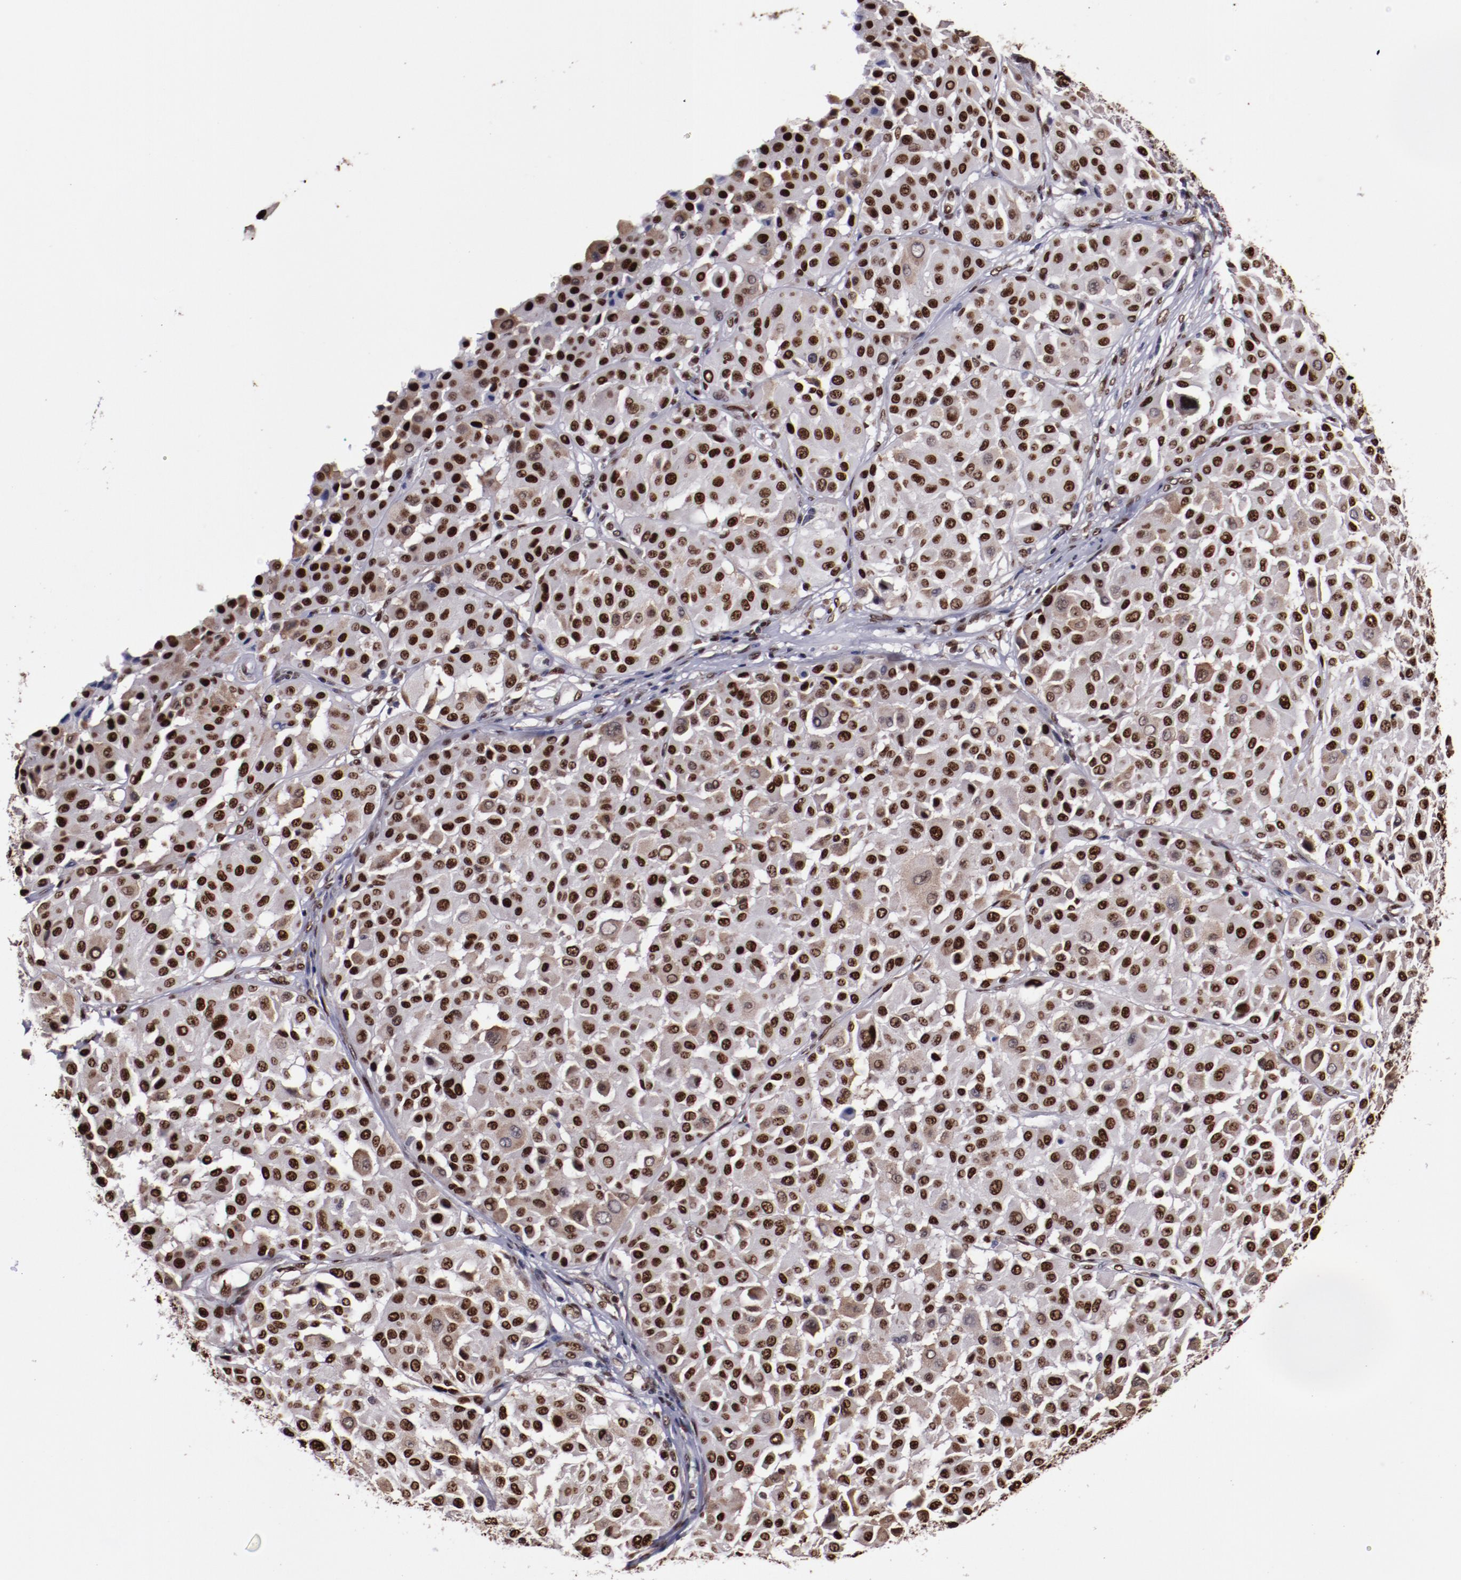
{"staining": {"intensity": "moderate", "quantity": ">75%", "location": "nuclear"}, "tissue": "melanoma", "cell_type": "Tumor cells", "image_type": "cancer", "snomed": [{"axis": "morphology", "description": "Malignant melanoma, Metastatic site"}, {"axis": "topography", "description": "Soft tissue"}], "caption": "Brown immunohistochemical staining in melanoma demonstrates moderate nuclear expression in approximately >75% of tumor cells.", "gene": "APEX1", "patient": {"sex": "male", "age": 41}}